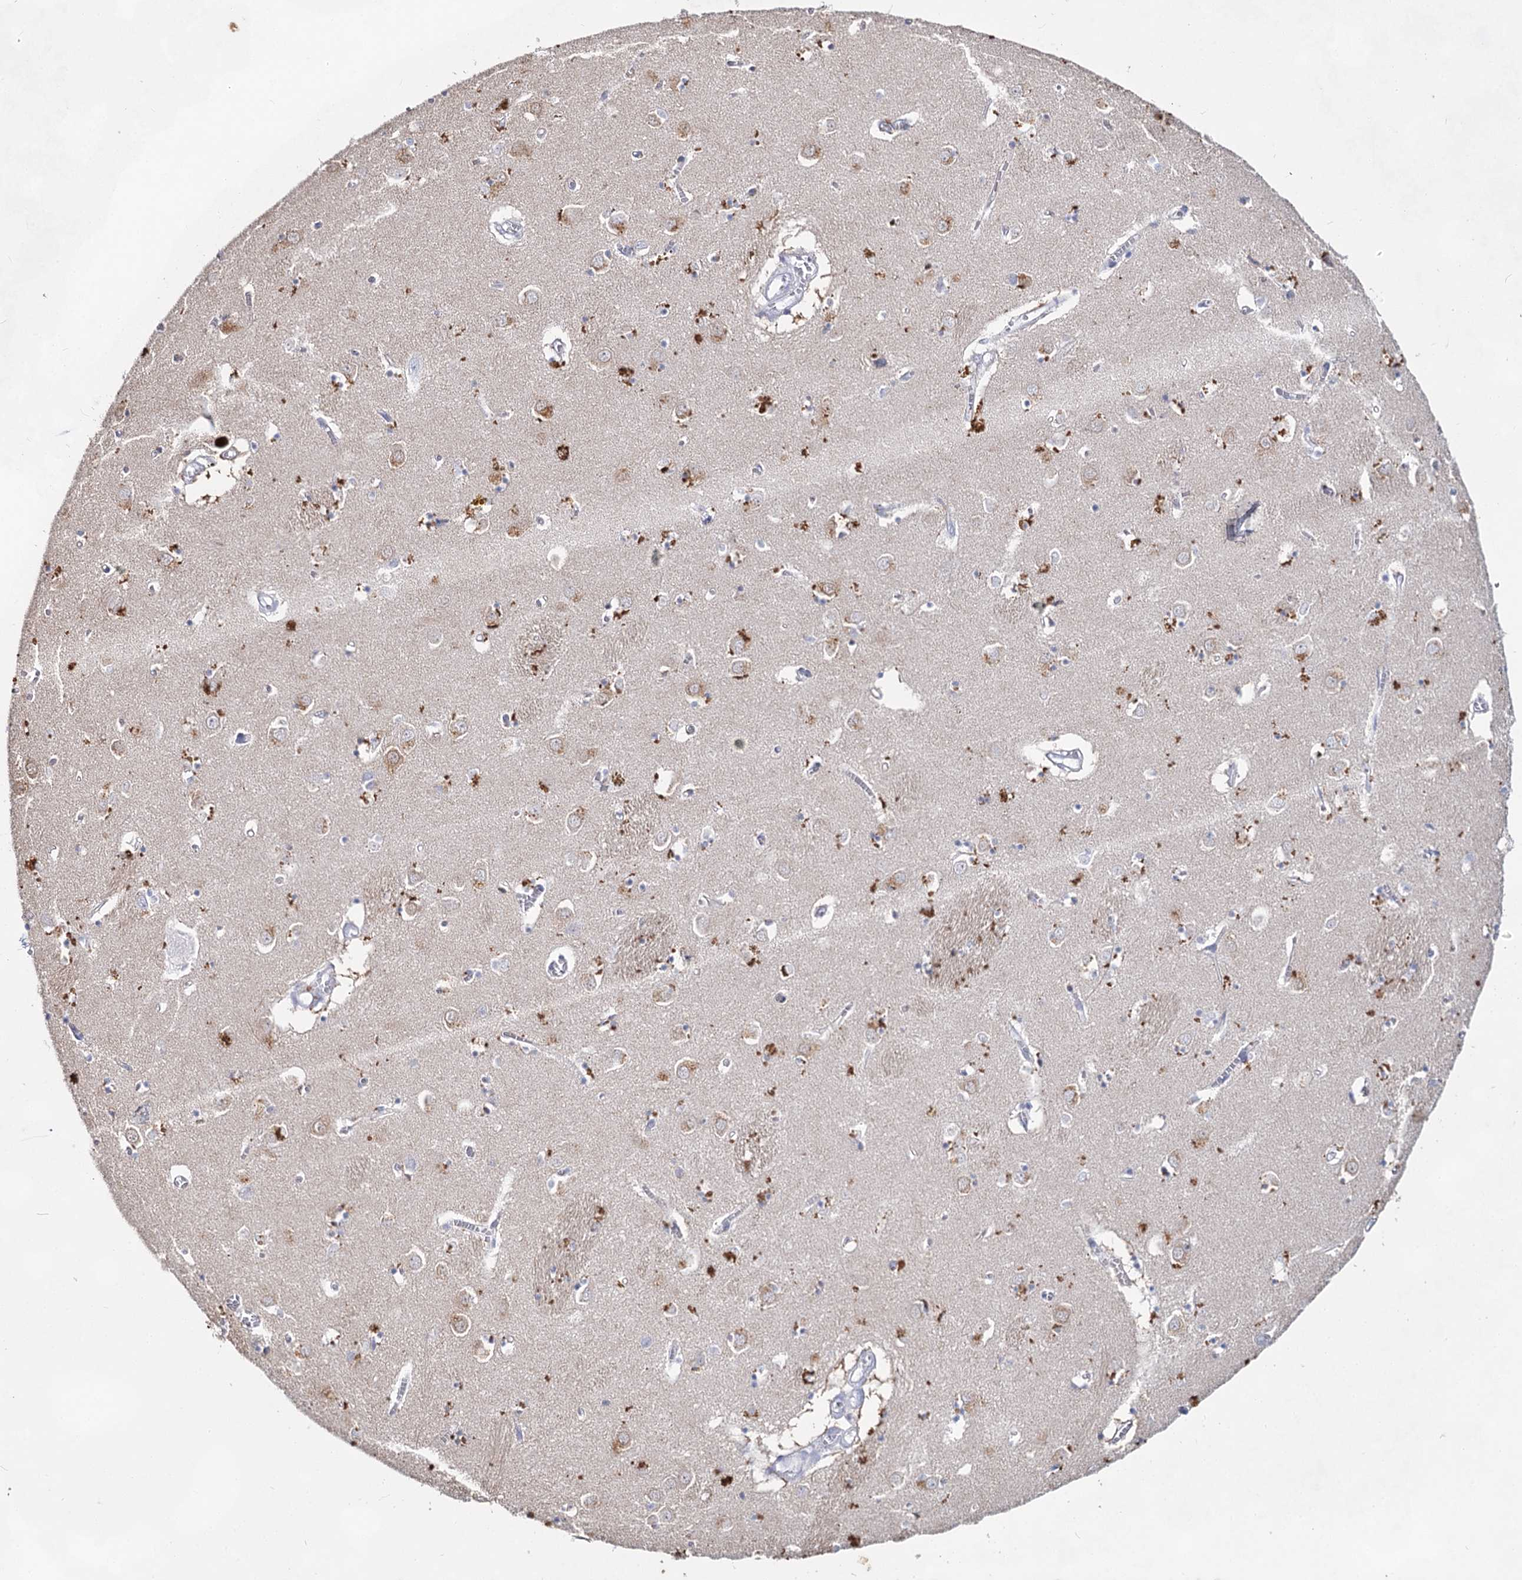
{"staining": {"intensity": "negative", "quantity": "none", "location": "none"}, "tissue": "caudate", "cell_type": "Glial cells", "image_type": "normal", "snomed": [{"axis": "morphology", "description": "Normal tissue, NOS"}, {"axis": "topography", "description": "Lateral ventricle wall"}], "caption": "An IHC photomicrograph of unremarkable caudate is shown. There is no staining in glial cells of caudate. (DAB IHC with hematoxylin counter stain).", "gene": "CCDC73", "patient": {"sex": "male", "age": 70}}